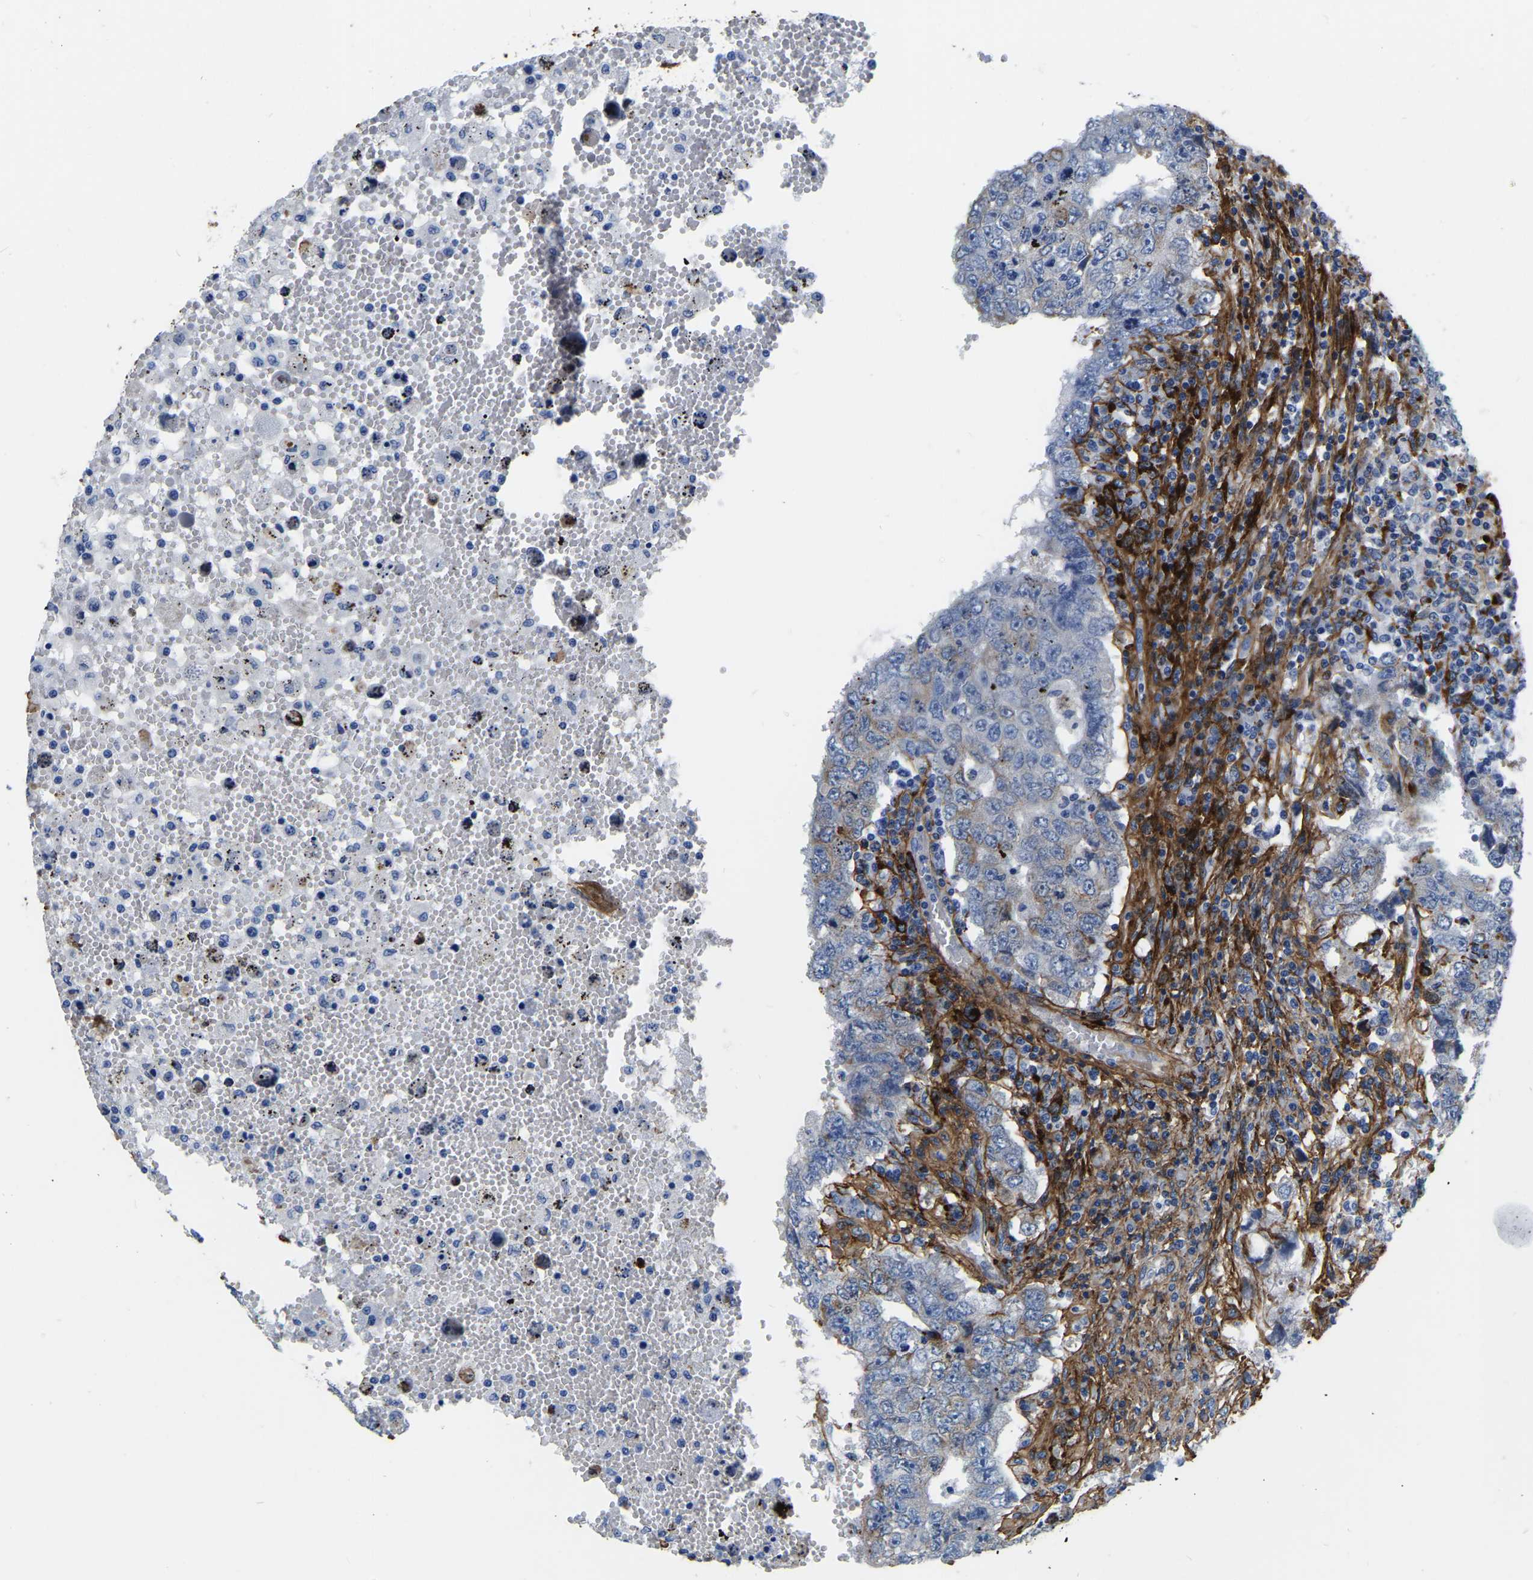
{"staining": {"intensity": "moderate", "quantity": "<25%", "location": "cytoplasmic/membranous"}, "tissue": "testis cancer", "cell_type": "Tumor cells", "image_type": "cancer", "snomed": [{"axis": "morphology", "description": "Carcinoma, Embryonal, NOS"}, {"axis": "topography", "description": "Testis"}], "caption": "Human testis cancer (embryonal carcinoma) stained with a brown dye reveals moderate cytoplasmic/membranous positive staining in about <25% of tumor cells.", "gene": "COL6A1", "patient": {"sex": "male", "age": 26}}